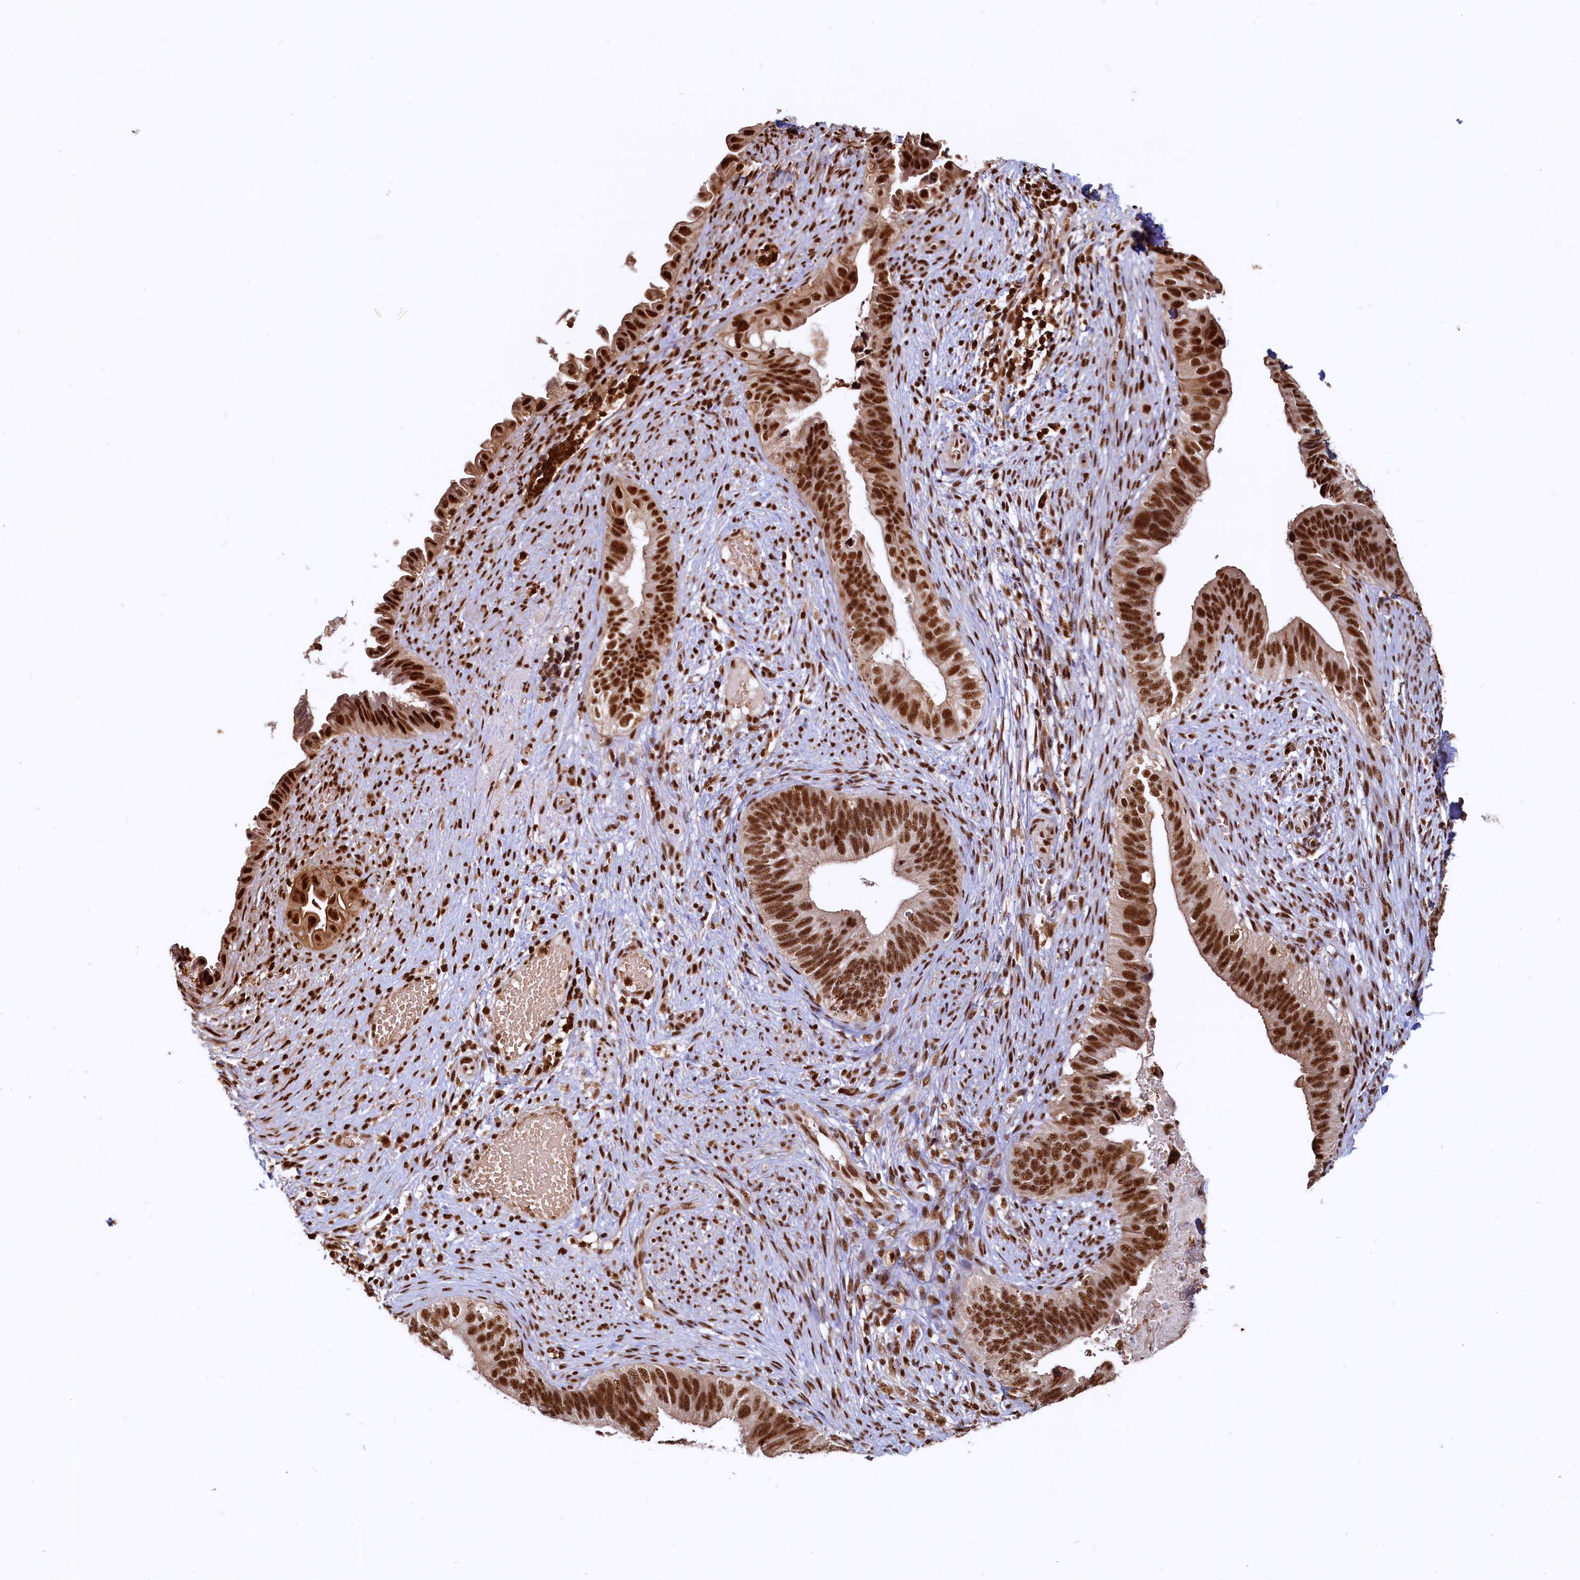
{"staining": {"intensity": "strong", "quantity": ">75%", "location": "cytoplasmic/membranous,nuclear"}, "tissue": "cervical cancer", "cell_type": "Tumor cells", "image_type": "cancer", "snomed": [{"axis": "morphology", "description": "Adenocarcinoma, NOS"}, {"axis": "topography", "description": "Cervix"}], "caption": "Cervical cancer stained with immunohistochemistry demonstrates strong cytoplasmic/membranous and nuclear positivity in approximately >75% of tumor cells. The staining is performed using DAB brown chromogen to label protein expression. The nuclei are counter-stained blue using hematoxylin.", "gene": "RSRC2", "patient": {"sex": "female", "age": 42}}